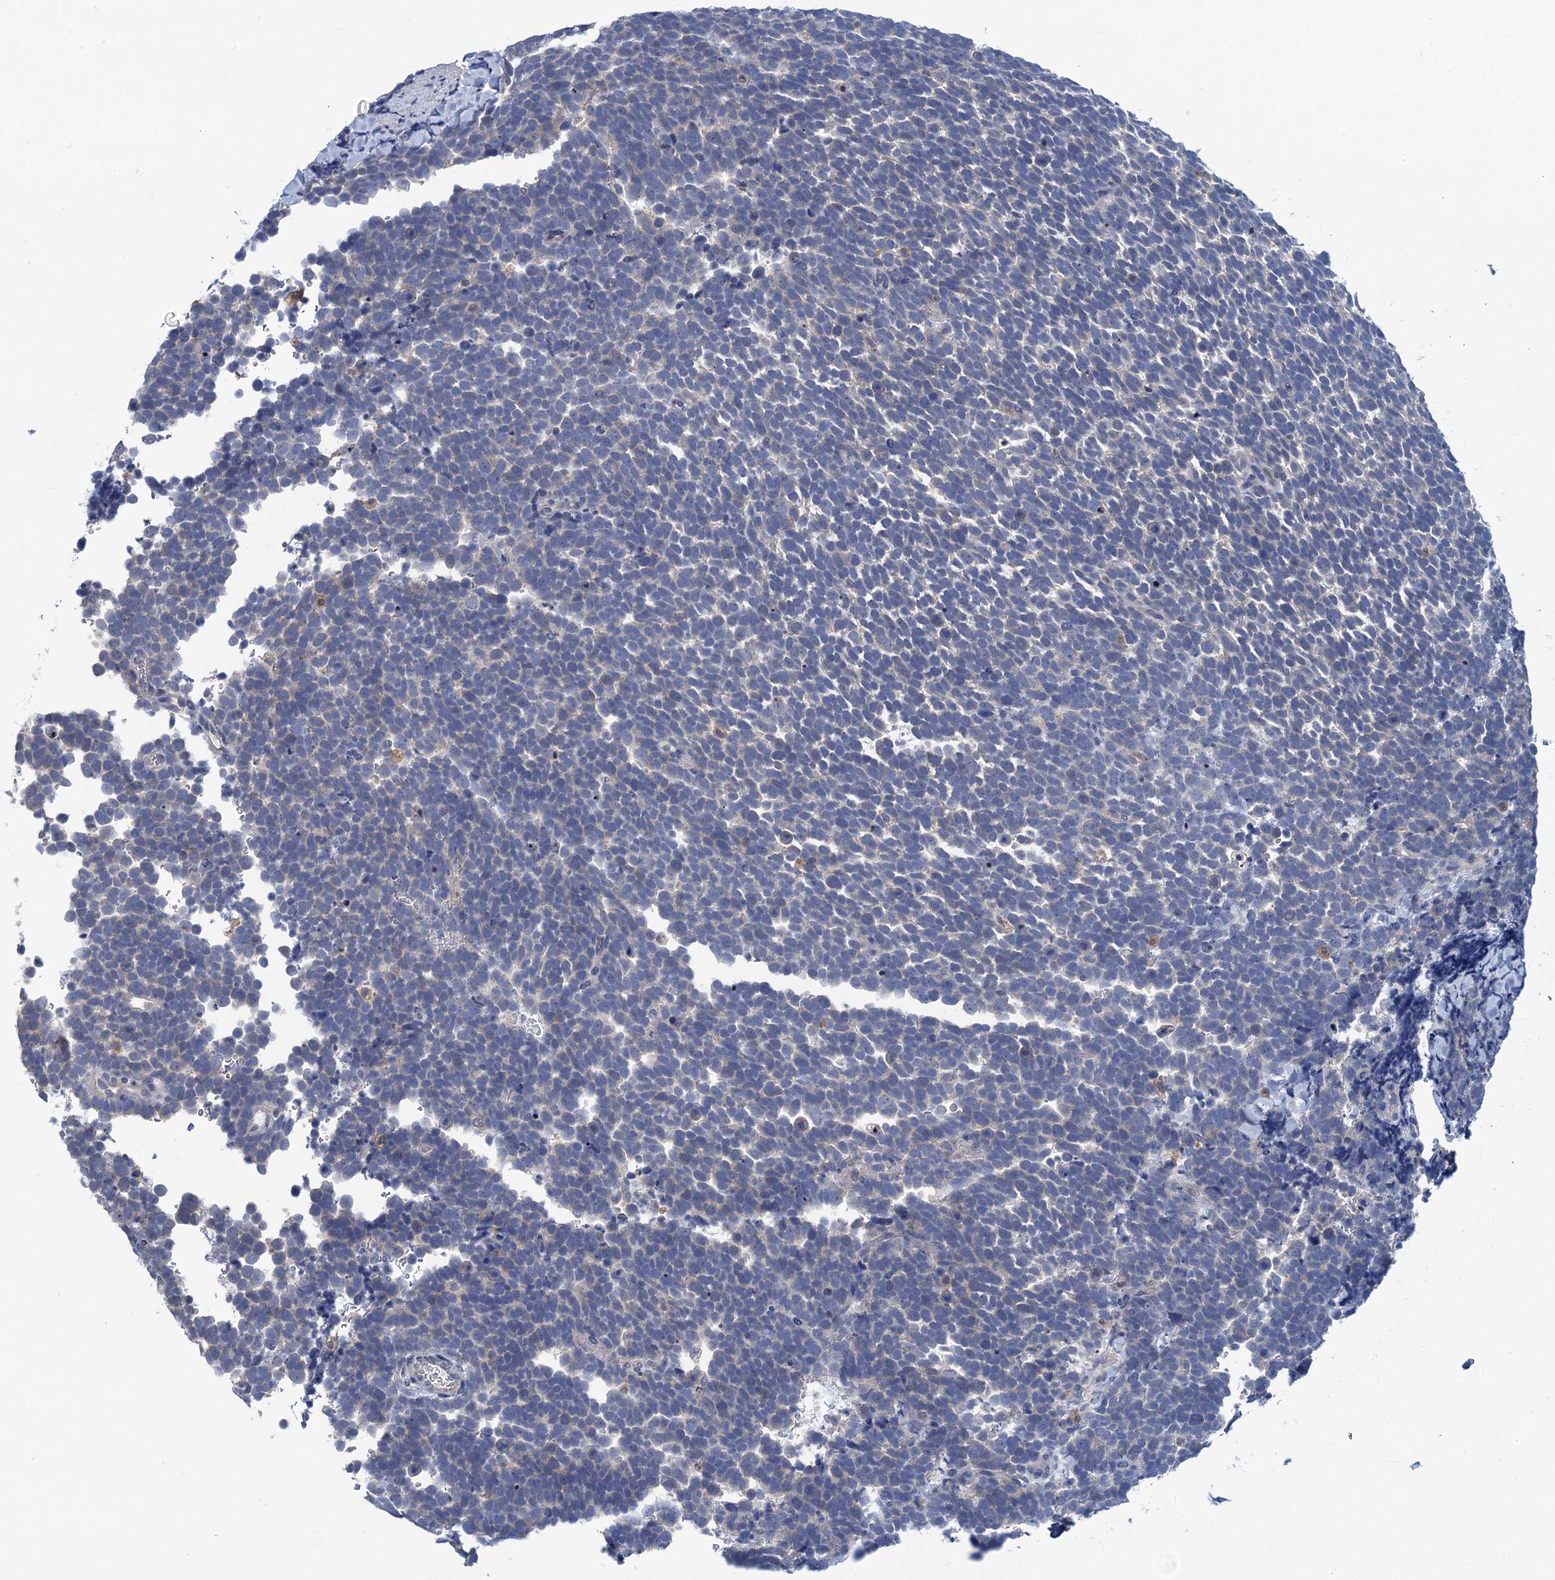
{"staining": {"intensity": "negative", "quantity": "none", "location": "none"}, "tissue": "urothelial cancer", "cell_type": "Tumor cells", "image_type": "cancer", "snomed": [{"axis": "morphology", "description": "Urothelial carcinoma, High grade"}, {"axis": "topography", "description": "Urinary bladder"}], "caption": "The image exhibits no staining of tumor cells in urothelial cancer.", "gene": "RTKN2", "patient": {"sex": "female", "age": 82}}